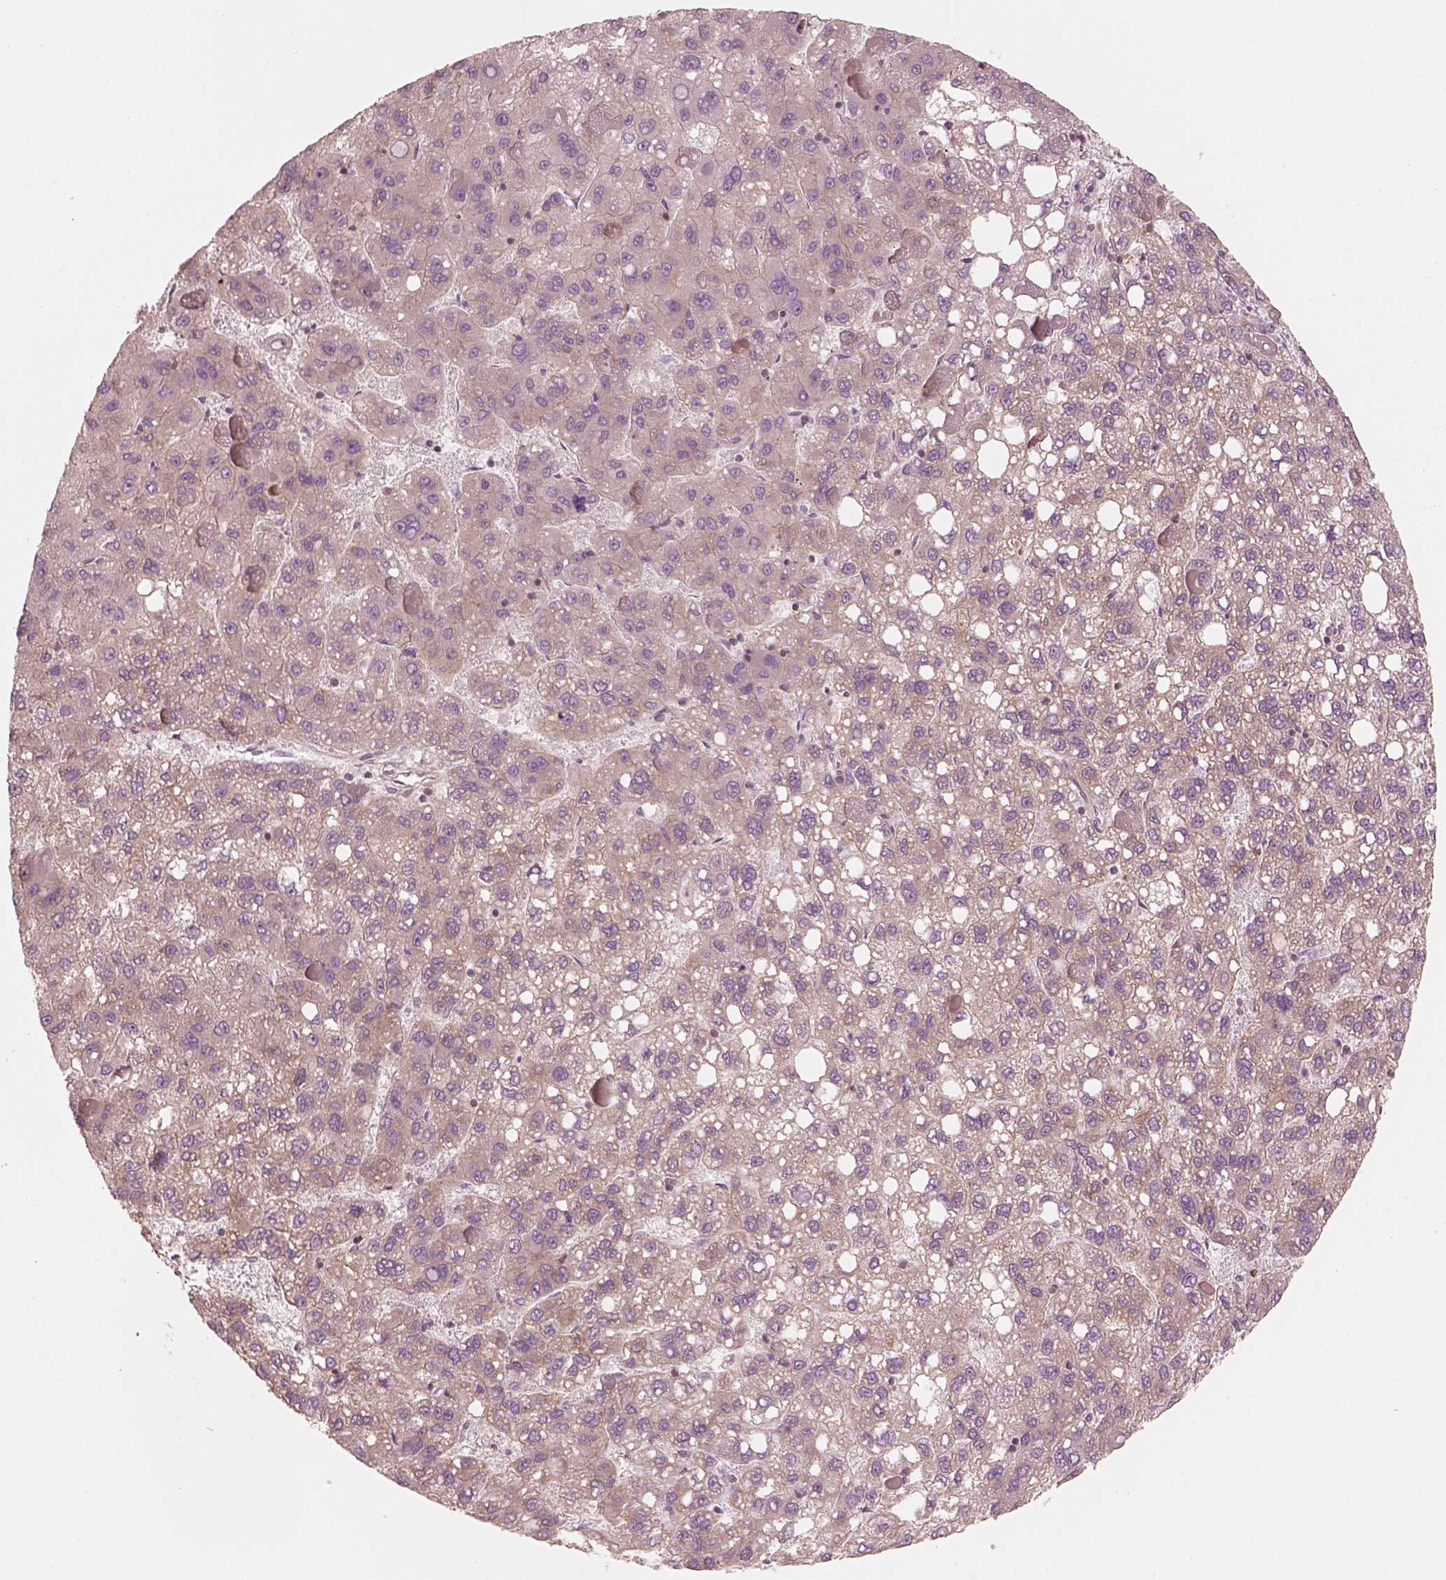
{"staining": {"intensity": "weak", "quantity": ">75%", "location": "cytoplasmic/membranous"}, "tissue": "liver cancer", "cell_type": "Tumor cells", "image_type": "cancer", "snomed": [{"axis": "morphology", "description": "Carcinoma, Hepatocellular, NOS"}, {"axis": "topography", "description": "Liver"}], "caption": "Hepatocellular carcinoma (liver) stained for a protein (brown) displays weak cytoplasmic/membranous positive expression in about >75% of tumor cells.", "gene": "CNOT2", "patient": {"sex": "female", "age": 82}}